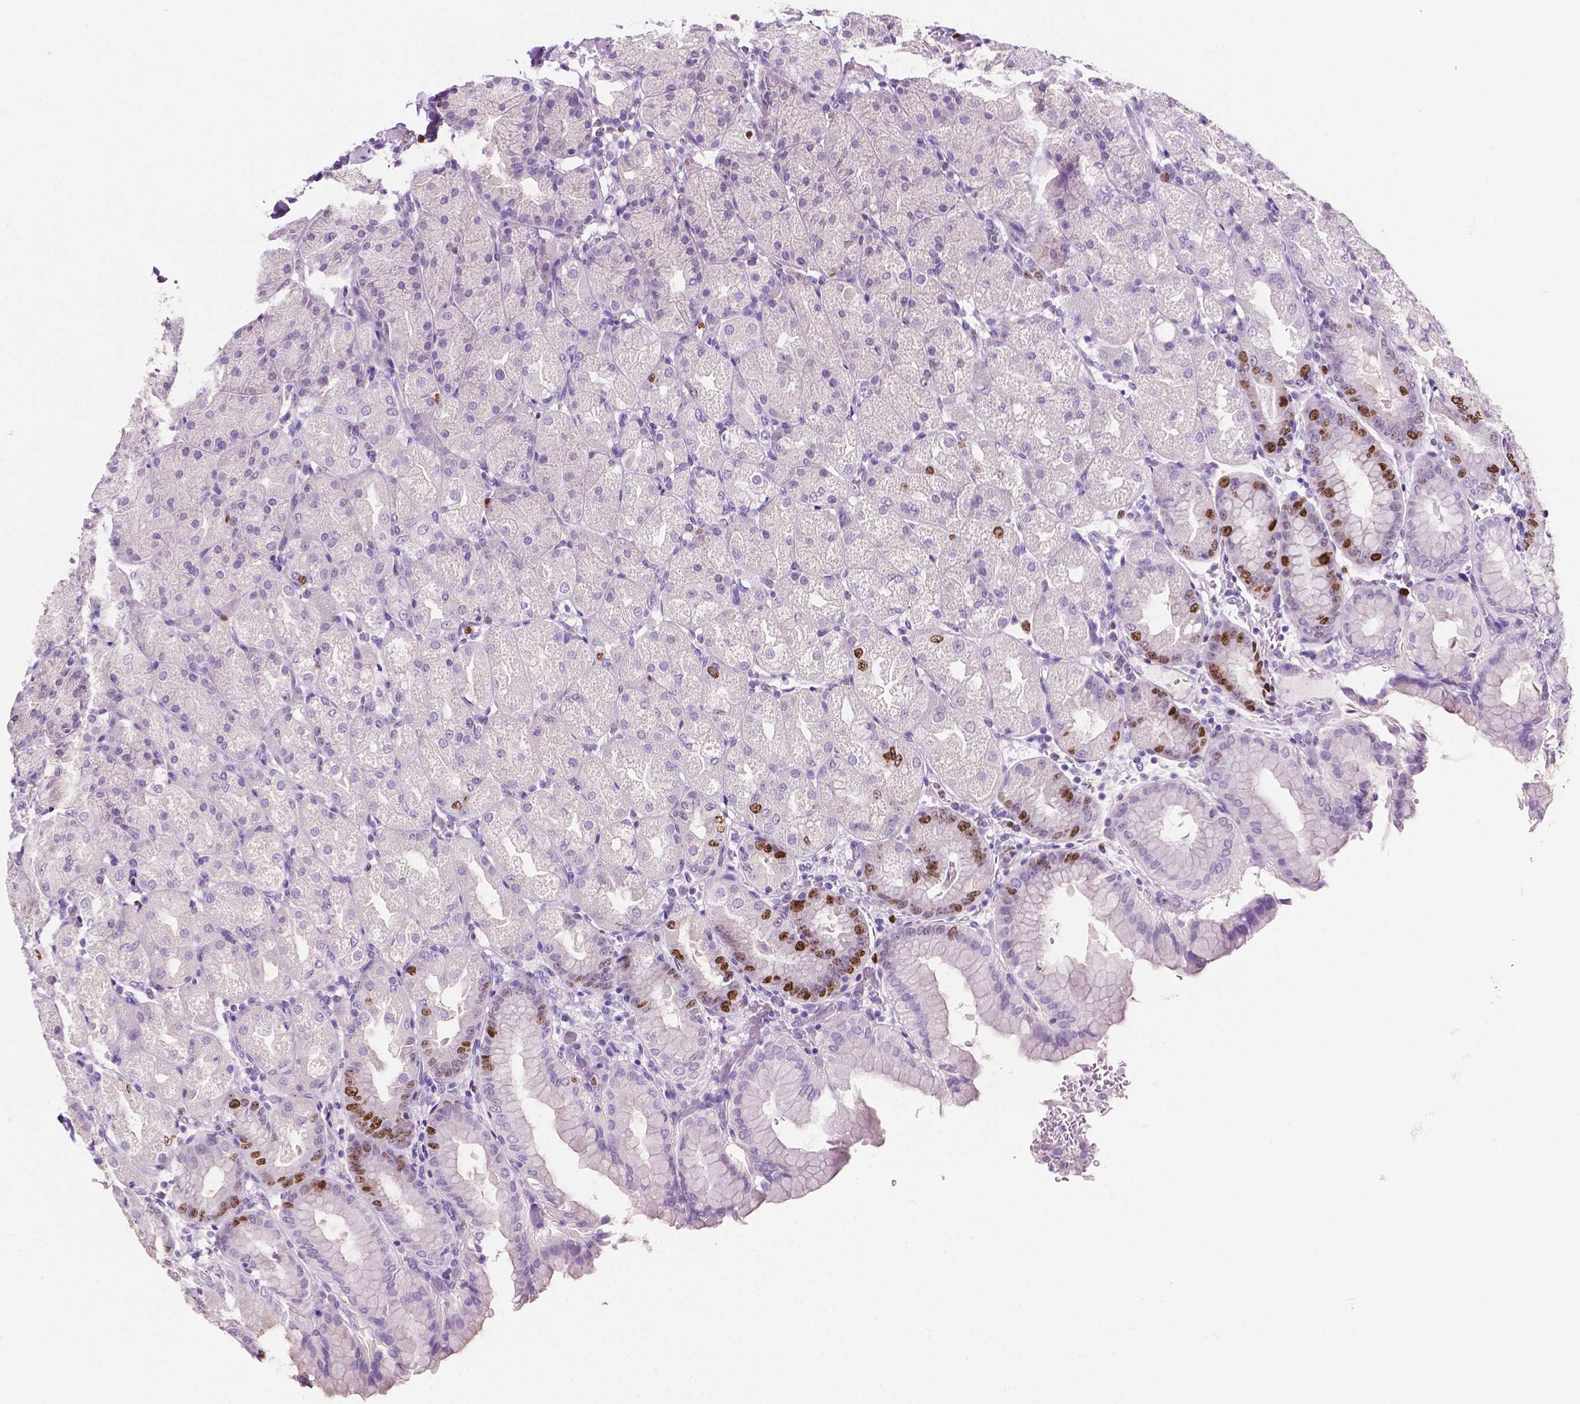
{"staining": {"intensity": "strong", "quantity": "<25%", "location": "nuclear"}, "tissue": "stomach", "cell_type": "Glandular cells", "image_type": "normal", "snomed": [{"axis": "morphology", "description": "Normal tissue, NOS"}, {"axis": "topography", "description": "Stomach, upper"}, {"axis": "topography", "description": "Stomach"}, {"axis": "topography", "description": "Stomach, lower"}], "caption": "DAB immunohistochemical staining of benign stomach exhibits strong nuclear protein staining in approximately <25% of glandular cells. The protein is stained brown, and the nuclei are stained in blue (DAB (3,3'-diaminobenzidine) IHC with brightfield microscopy, high magnification).", "gene": "SIAH2", "patient": {"sex": "male", "age": 62}}